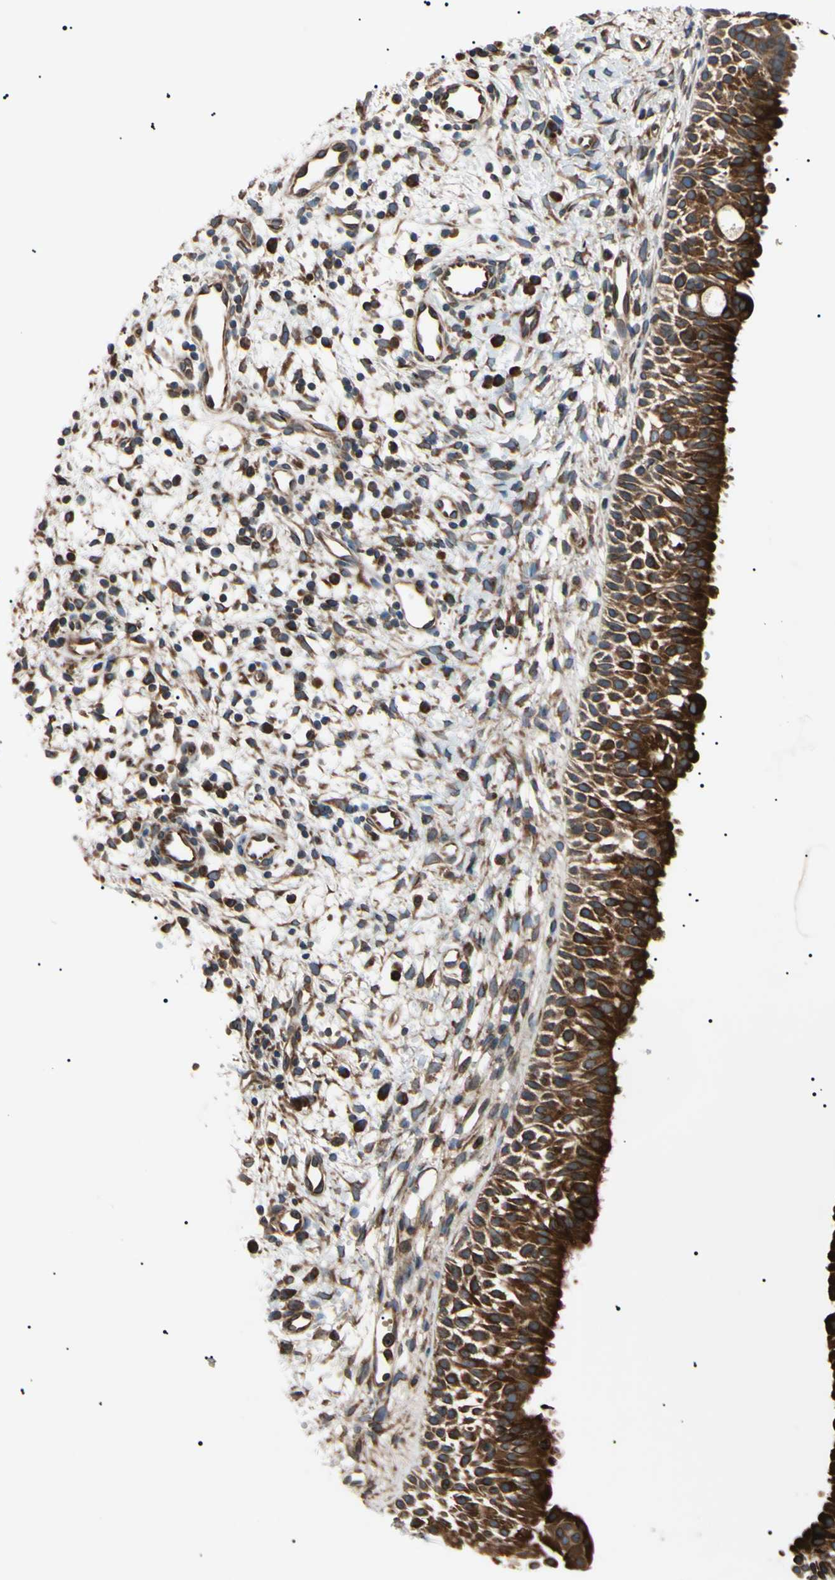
{"staining": {"intensity": "strong", "quantity": ">75%", "location": "cytoplasmic/membranous"}, "tissue": "nasopharynx", "cell_type": "Respiratory epithelial cells", "image_type": "normal", "snomed": [{"axis": "morphology", "description": "Normal tissue, NOS"}, {"axis": "topography", "description": "Nasopharynx"}], "caption": "A photomicrograph of human nasopharynx stained for a protein demonstrates strong cytoplasmic/membranous brown staining in respiratory epithelial cells. (IHC, brightfield microscopy, high magnification).", "gene": "VAPA", "patient": {"sex": "male", "age": 22}}